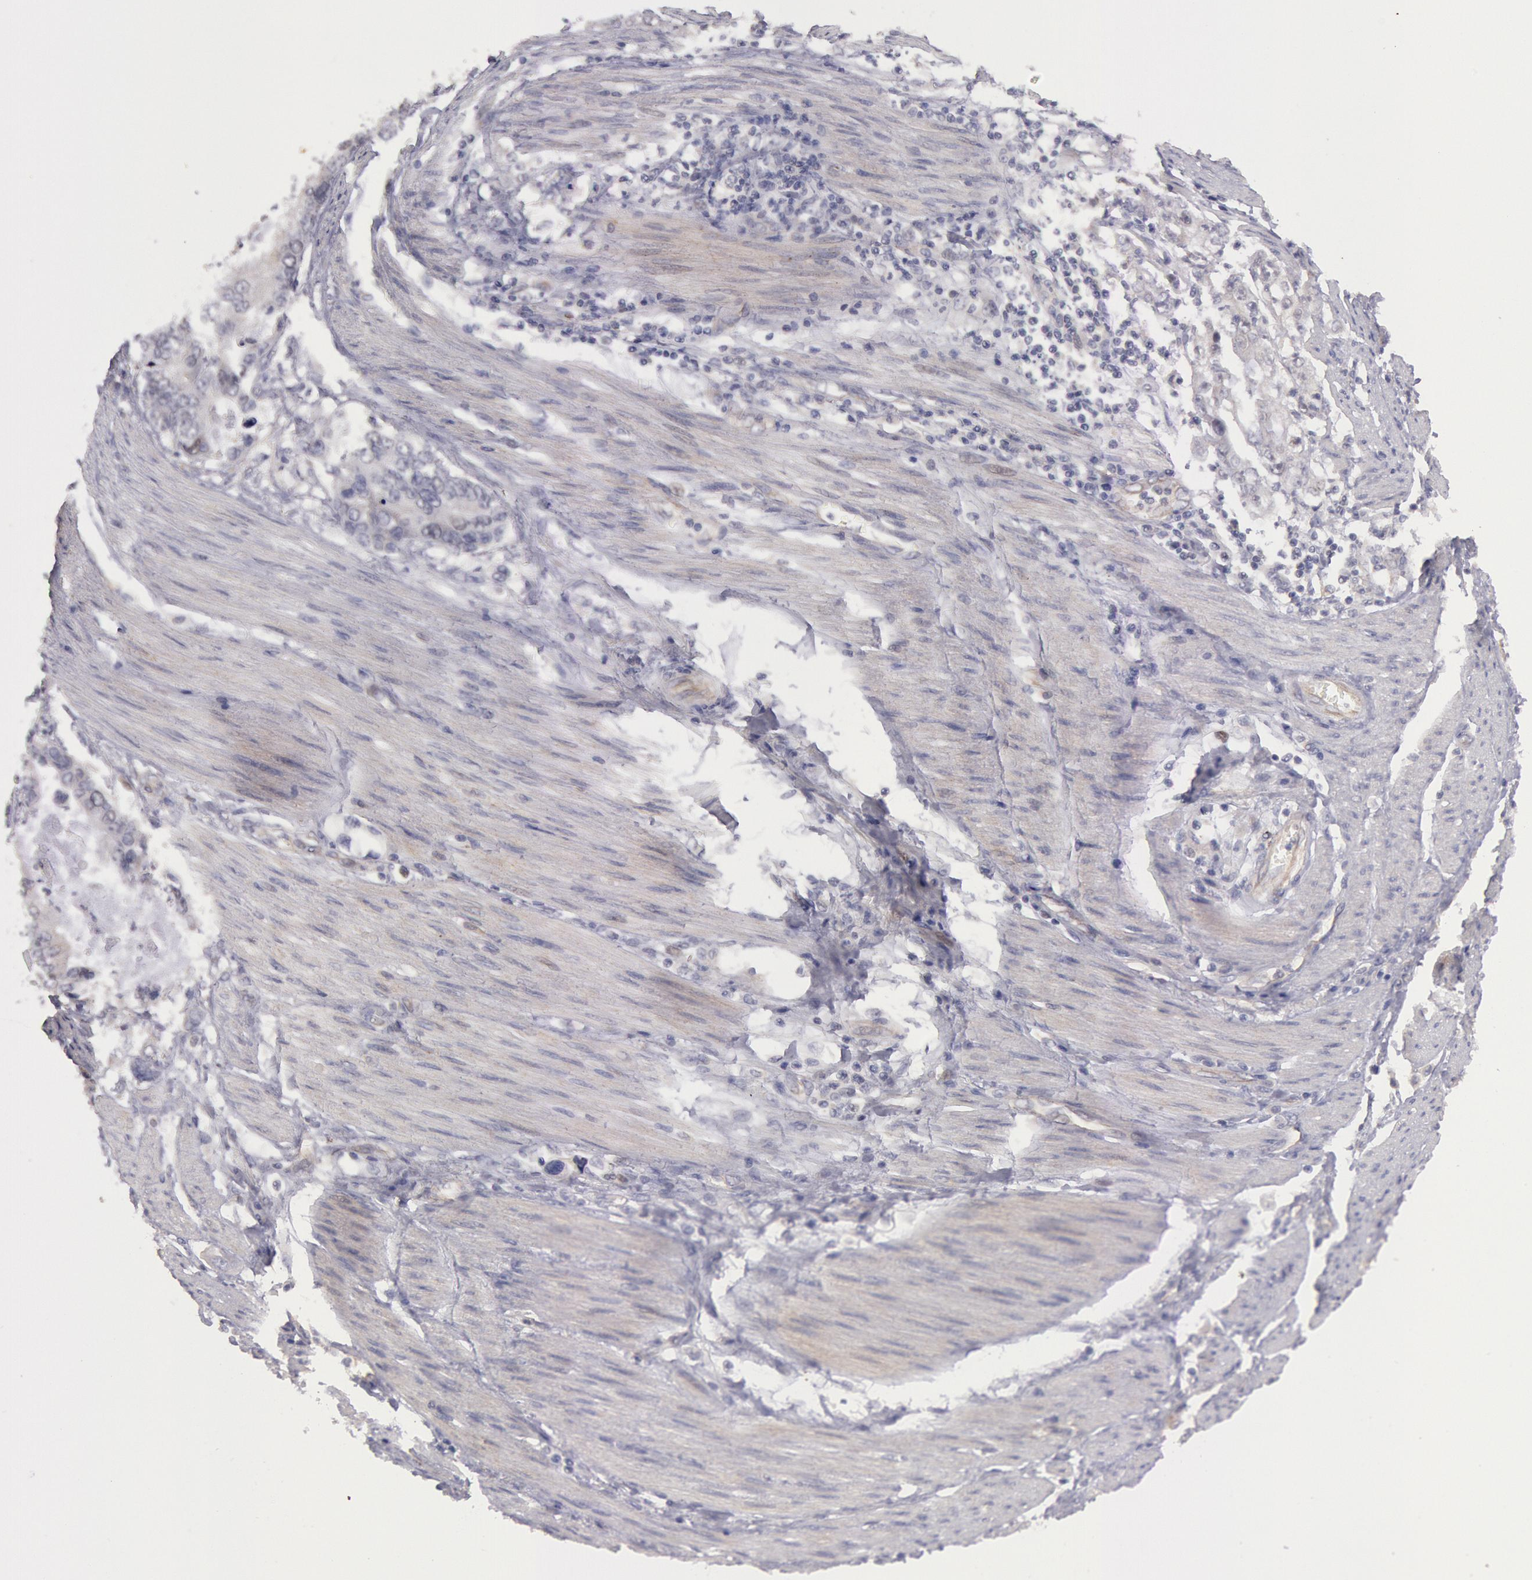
{"staining": {"intensity": "negative", "quantity": "none", "location": "none"}, "tissue": "stomach cancer", "cell_type": "Tumor cells", "image_type": "cancer", "snomed": [{"axis": "morphology", "description": "Adenocarcinoma, NOS"}, {"axis": "topography", "description": "Pancreas"}, {"axis": "topography", "description": "Stomach, upper"}], "caption": "Immunohistochemistry photomicrograph of stomach cancer stained for a protein (brown), which demonstrates no expression in tumor cells.", "gene": "AMOTL1", "patient": {"sex": "male", "age": 77}}